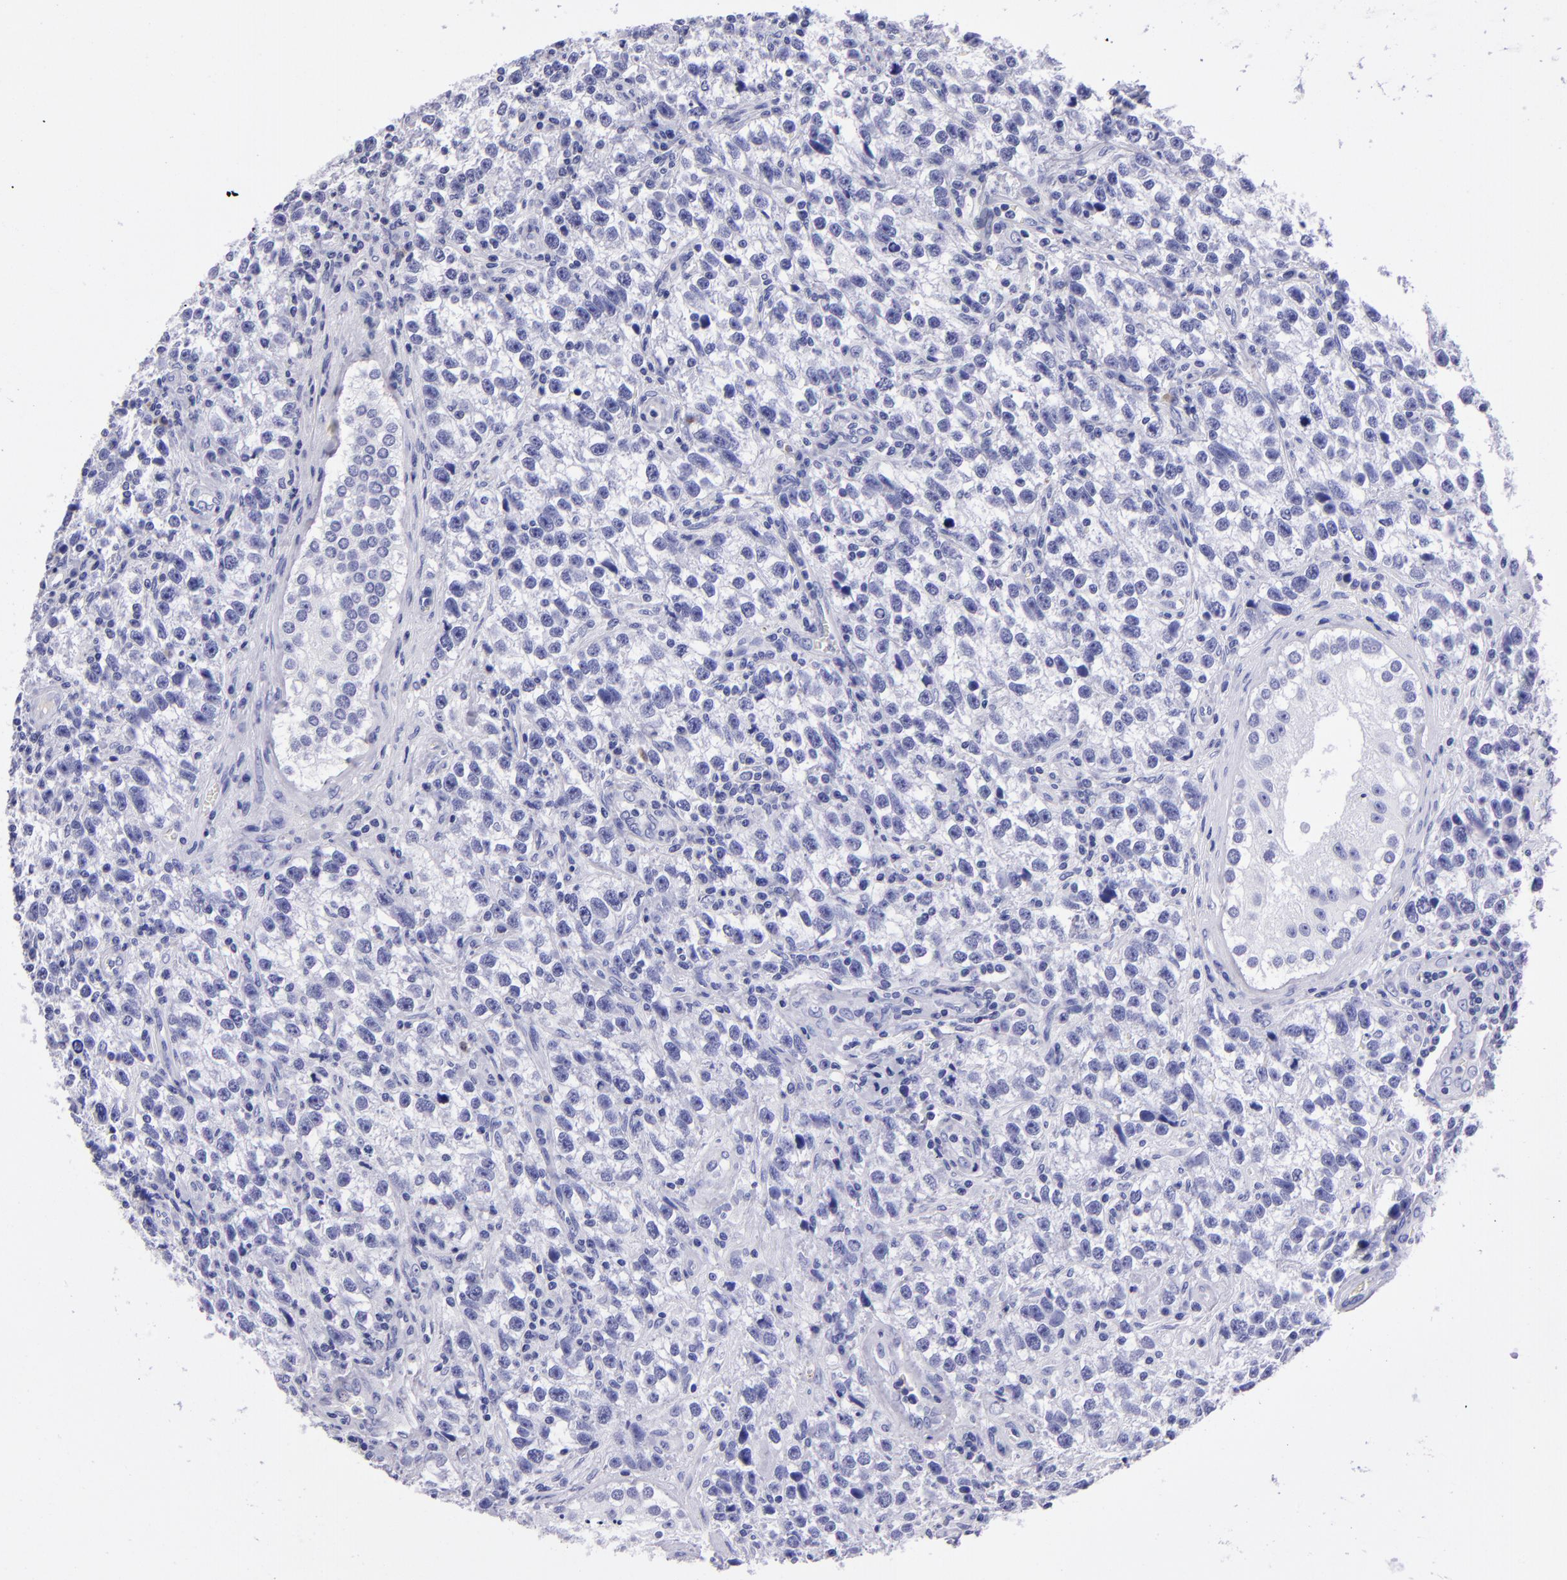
{"staining": {"intensity": "negative", "quantity": "none", "location": "none"}, "tissue": "testis cancer", "cell_type": "Tumor cells", "image_type": "cancer", "snomed": [{"axis": "morphology", "description": "Seminoma, NOS"}, {"axis": "topography", "description": "Testis"}], "caption": "Tumor cells are negative for protein expression in human testis cancer (seminoma).", "gene": "TYRP1", "patient": {"sex": "male", "age": 38}}